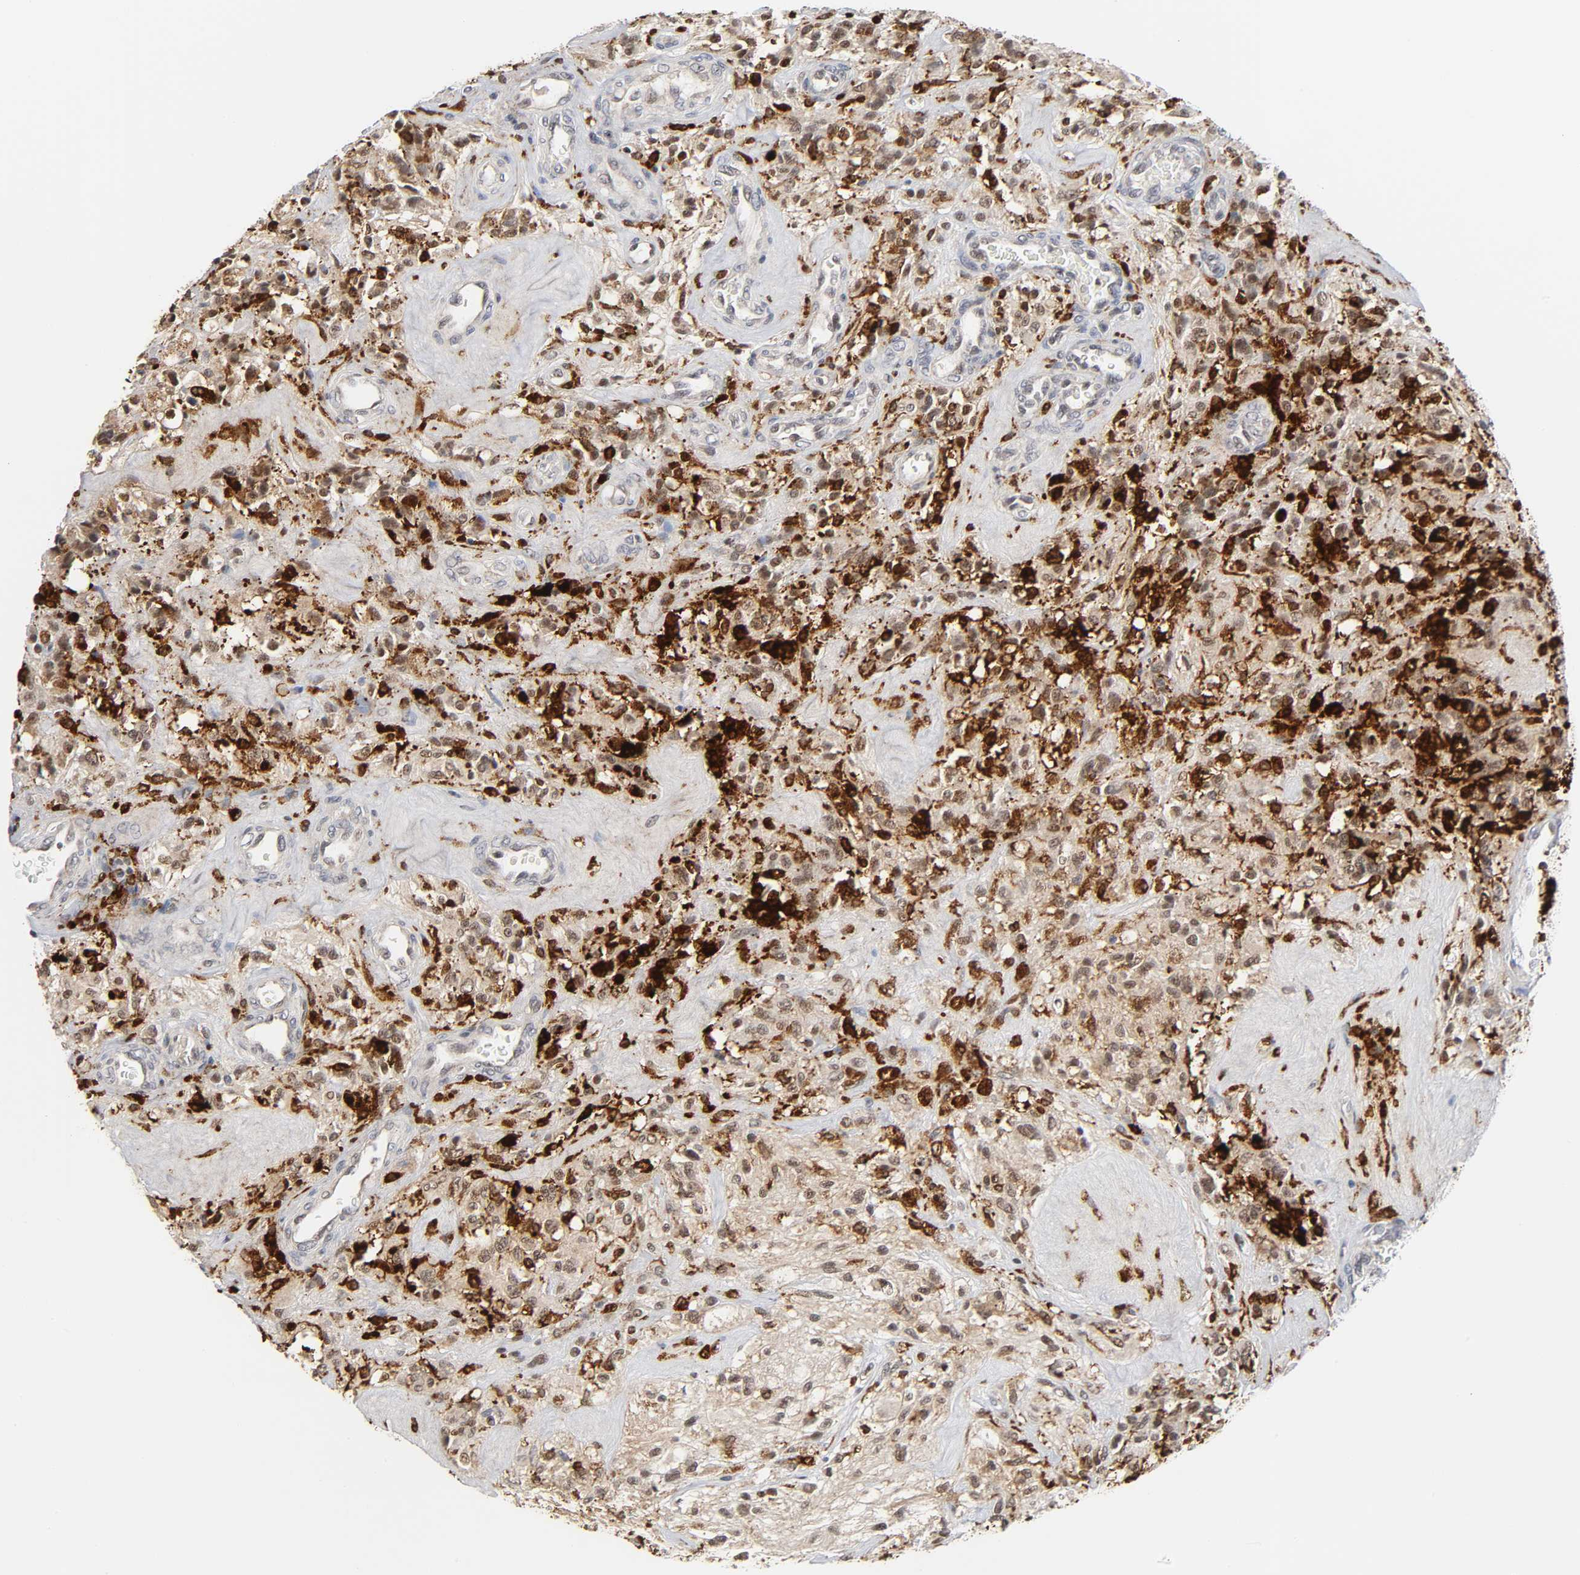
{"staining": {"intensity": "moderate", "quantity": ">75%", "location": "cytoplasmic/membranous,nuclear"}, "tissue": "glioma", "cell_type": "Tumor cells", "image_type": "cancer", "snomed": [{"axis": "morphology", "description": "Normal tissue, NOS"}, {"axis": "morphology", "description": "Glioma, malignant, High grade"}, {"axis": "topography", "description": "Cerebral cortex"}], "caption": "Immunohistochemistry (IHC) staining of malignant glioma (high-grade), which reveals medium levels of moderate cytoplasmic/membranous and nuclear positivity in approximately >75% of tumor cells indicating moderate cytoplasmic/membranous and nuclear protein staining. The staining was performed using DAB (3,3'-diaminobenzidine) (brown) for protein detection and nuclei were counterstained in hematoxylin (blue).", "gene": "KAT2B", "patient": {"sex": "male", "age": 56}}